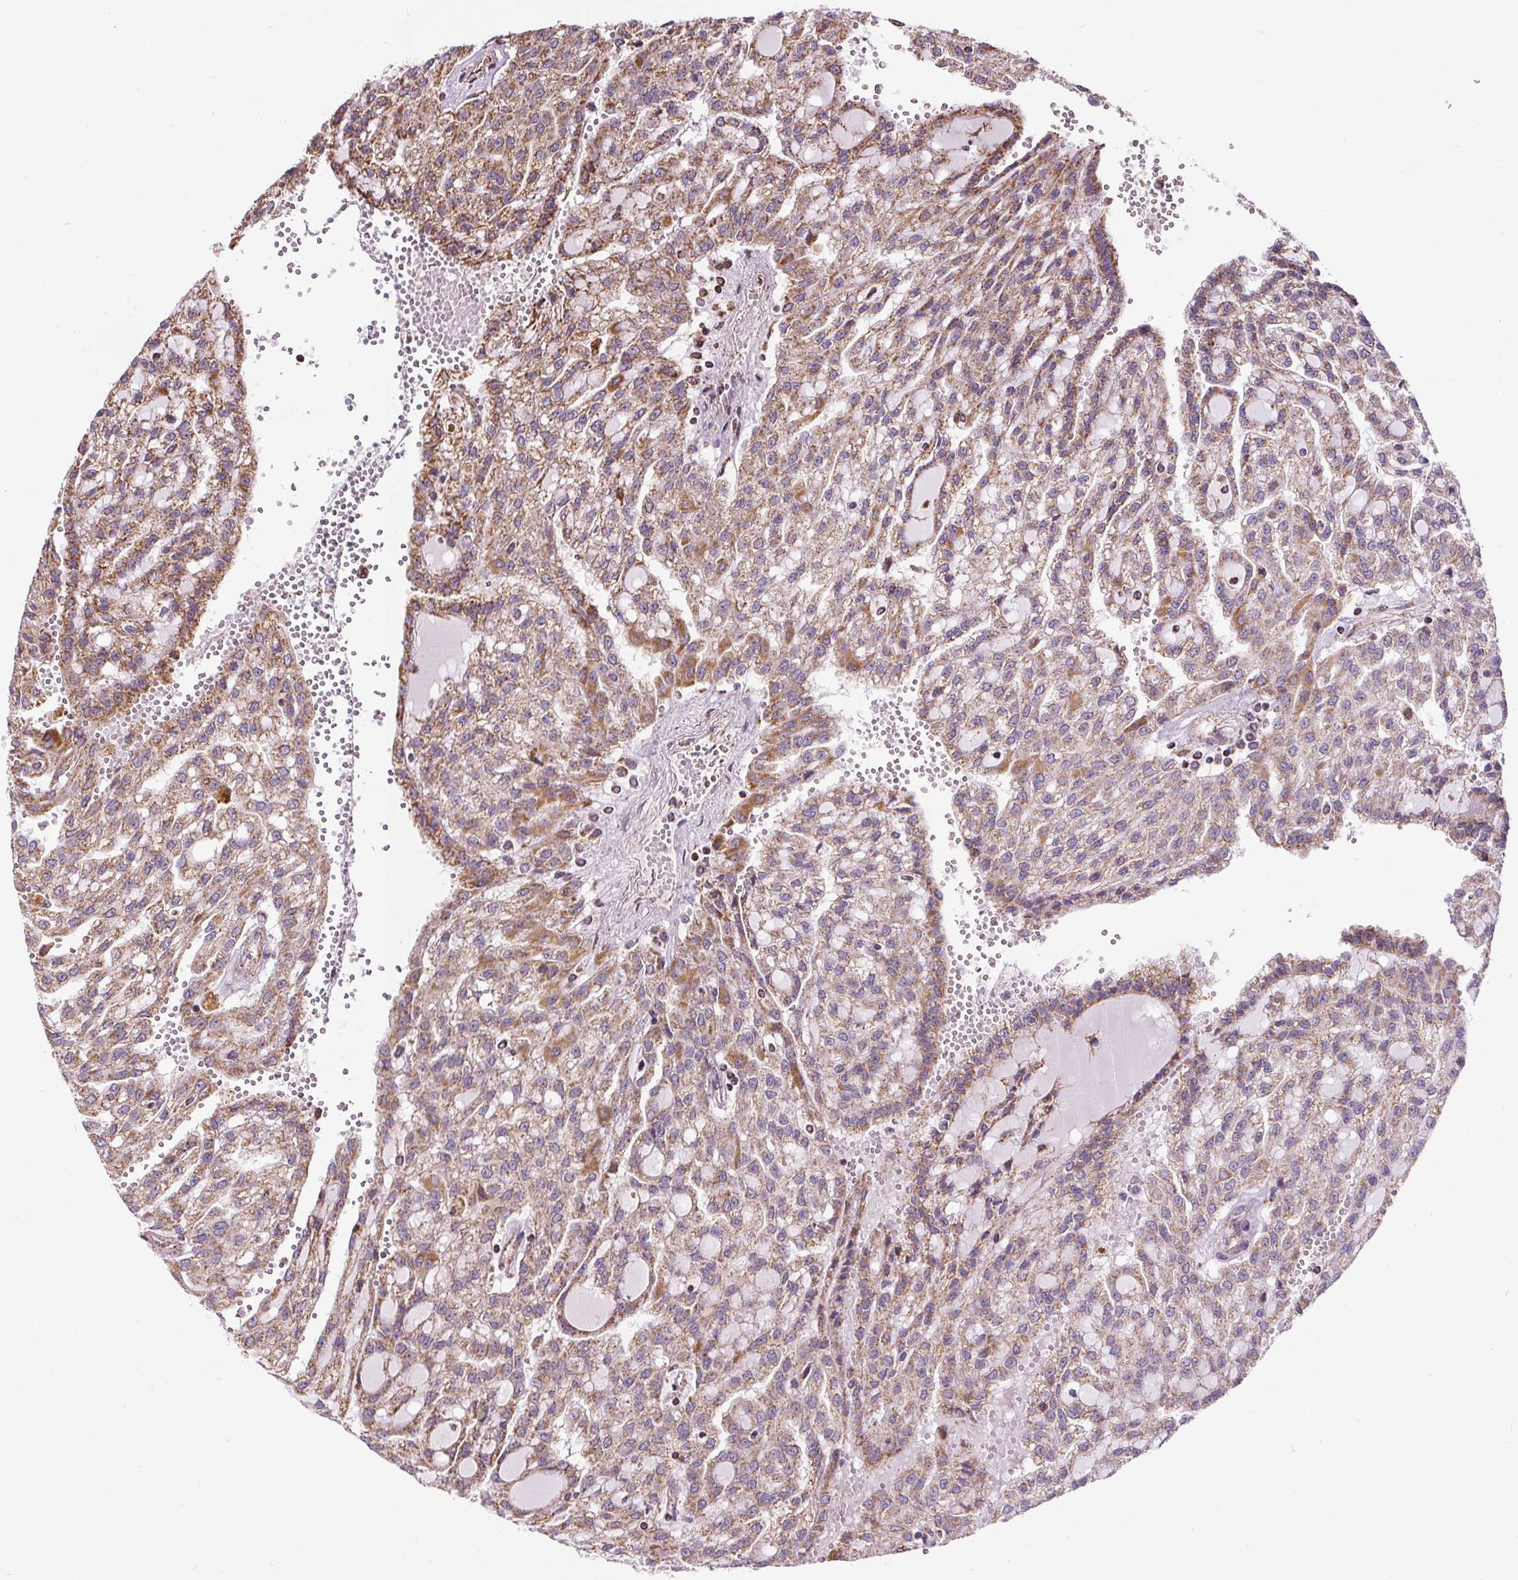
{"staining": {"intensity": "moderate", "quantity": "25%-75%", "location": "cytoplasmic/membranous"}, "tissue": "renal cancer", "cell_type": "Tumor cells", "image_type": "cancer", "snomed": [{"axis": "morphology", "description": "Adenocarcinoma, NOS"}, {"axis": "topography", "description": "Kidney"}], "caption": "There is medium levels of moderate cytoplasmic/membranous positivity in tumor cells of renal cancer (adenocarcinoma), as demonstrated by immunohistochemical staining (brown color).", "gene": "ZNF548", "patient": {"sex": "male", "age": 63}}